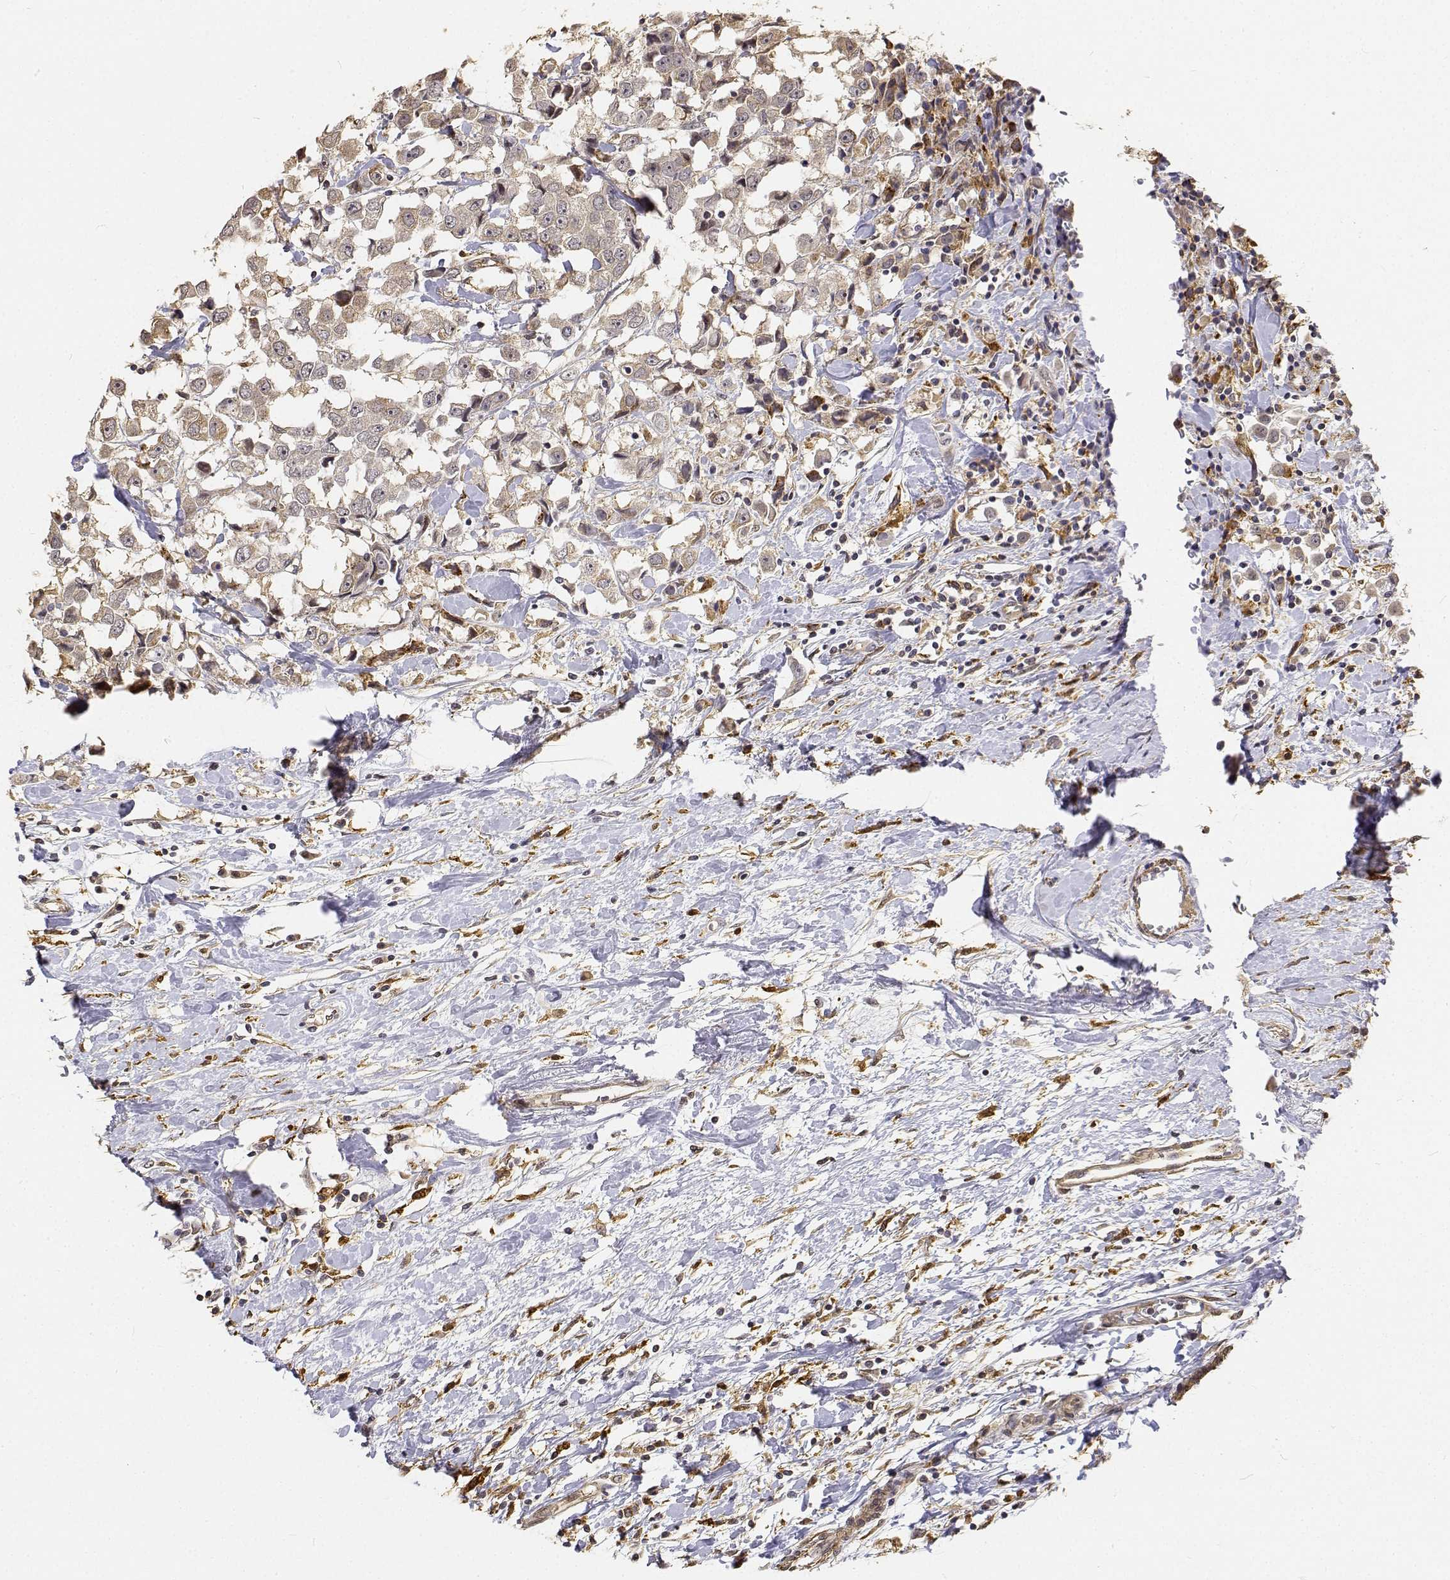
{"staining": {"intensity": "weak", "quantity": ">75%", "location": "cytoplasmic/membranous"}, "tissue": "breast cancer", "cell_type": "Tumor cells", "image_type": "cancer", "snomed": [{"axis": "morphology", "description": "Duct carcinoma"}, {"axis": "topography", "description": "Breast"}], "caption": "Immunohistochemical staining of breast infiltrating ductal carcinoma demonstrates weak cytoplasmic/membranous protein positivity in approximately >75% of tumor cells.", "gene": "PCID2", "patient": {"sex": "female", "age": 61}}